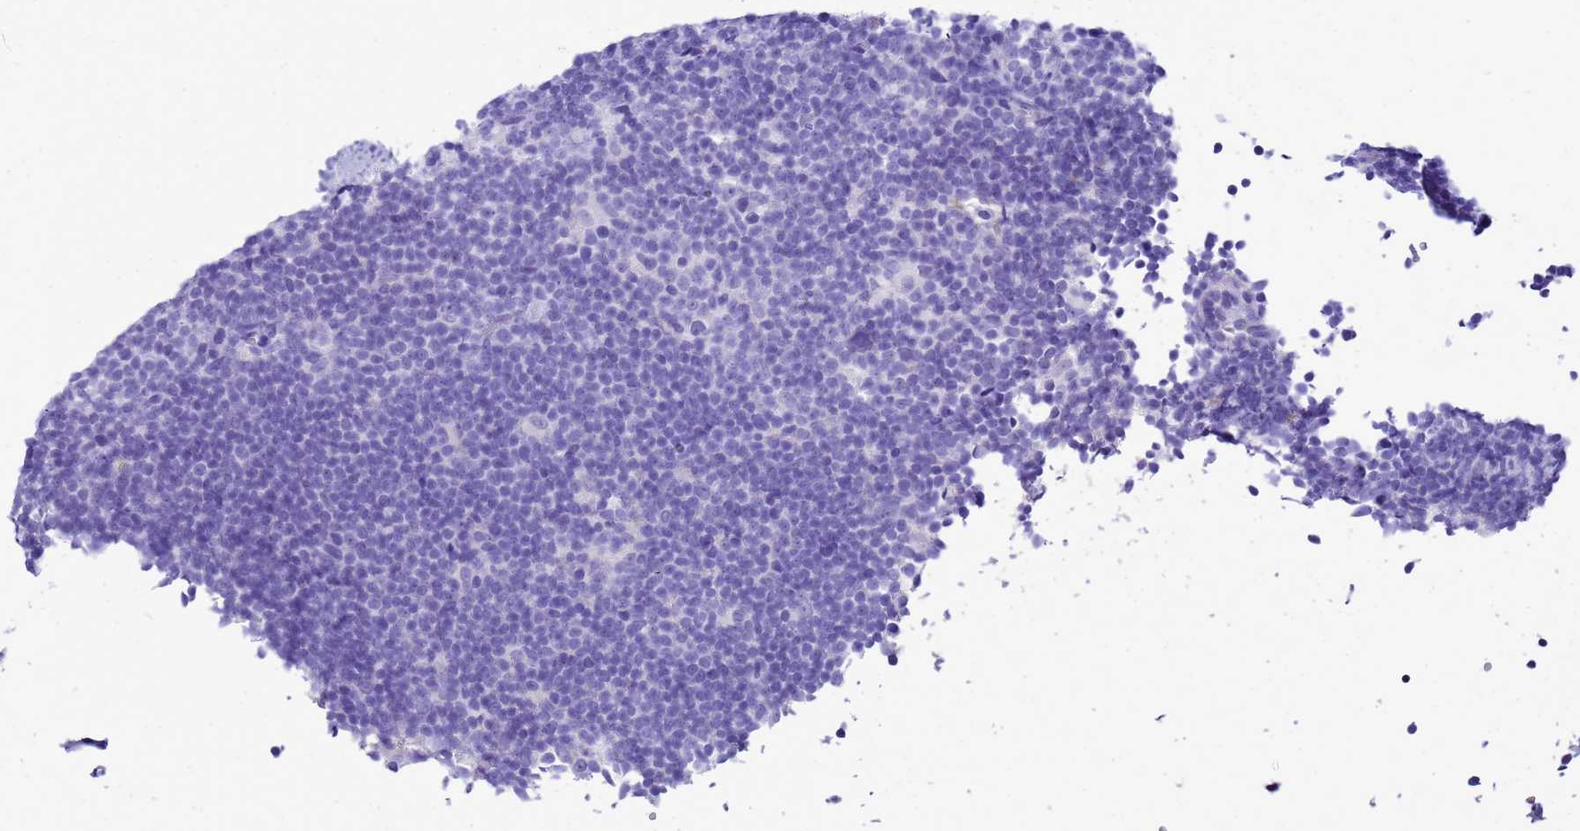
{"staining": {"intensity": "negative", "quantity": "none", "location": "none"}, "tissue": "lymphoma", "cell_type": "Tumor cells", "image_type": "cancer", "snomed": [{"axis": "morphology", "description": "Hodgkin's disease, NOS"}, {"axis": "topography", "description": "Lymph node"}], "caption": "Hodgkin's disease was stained to show a protein in brown. There is no significant staining in tumor cells. (DAB immunohistochemistry (IHC) with hematoxylin counter stain).", "gene": "BEST2", "patient": {"sex": "female", "age": 57}}